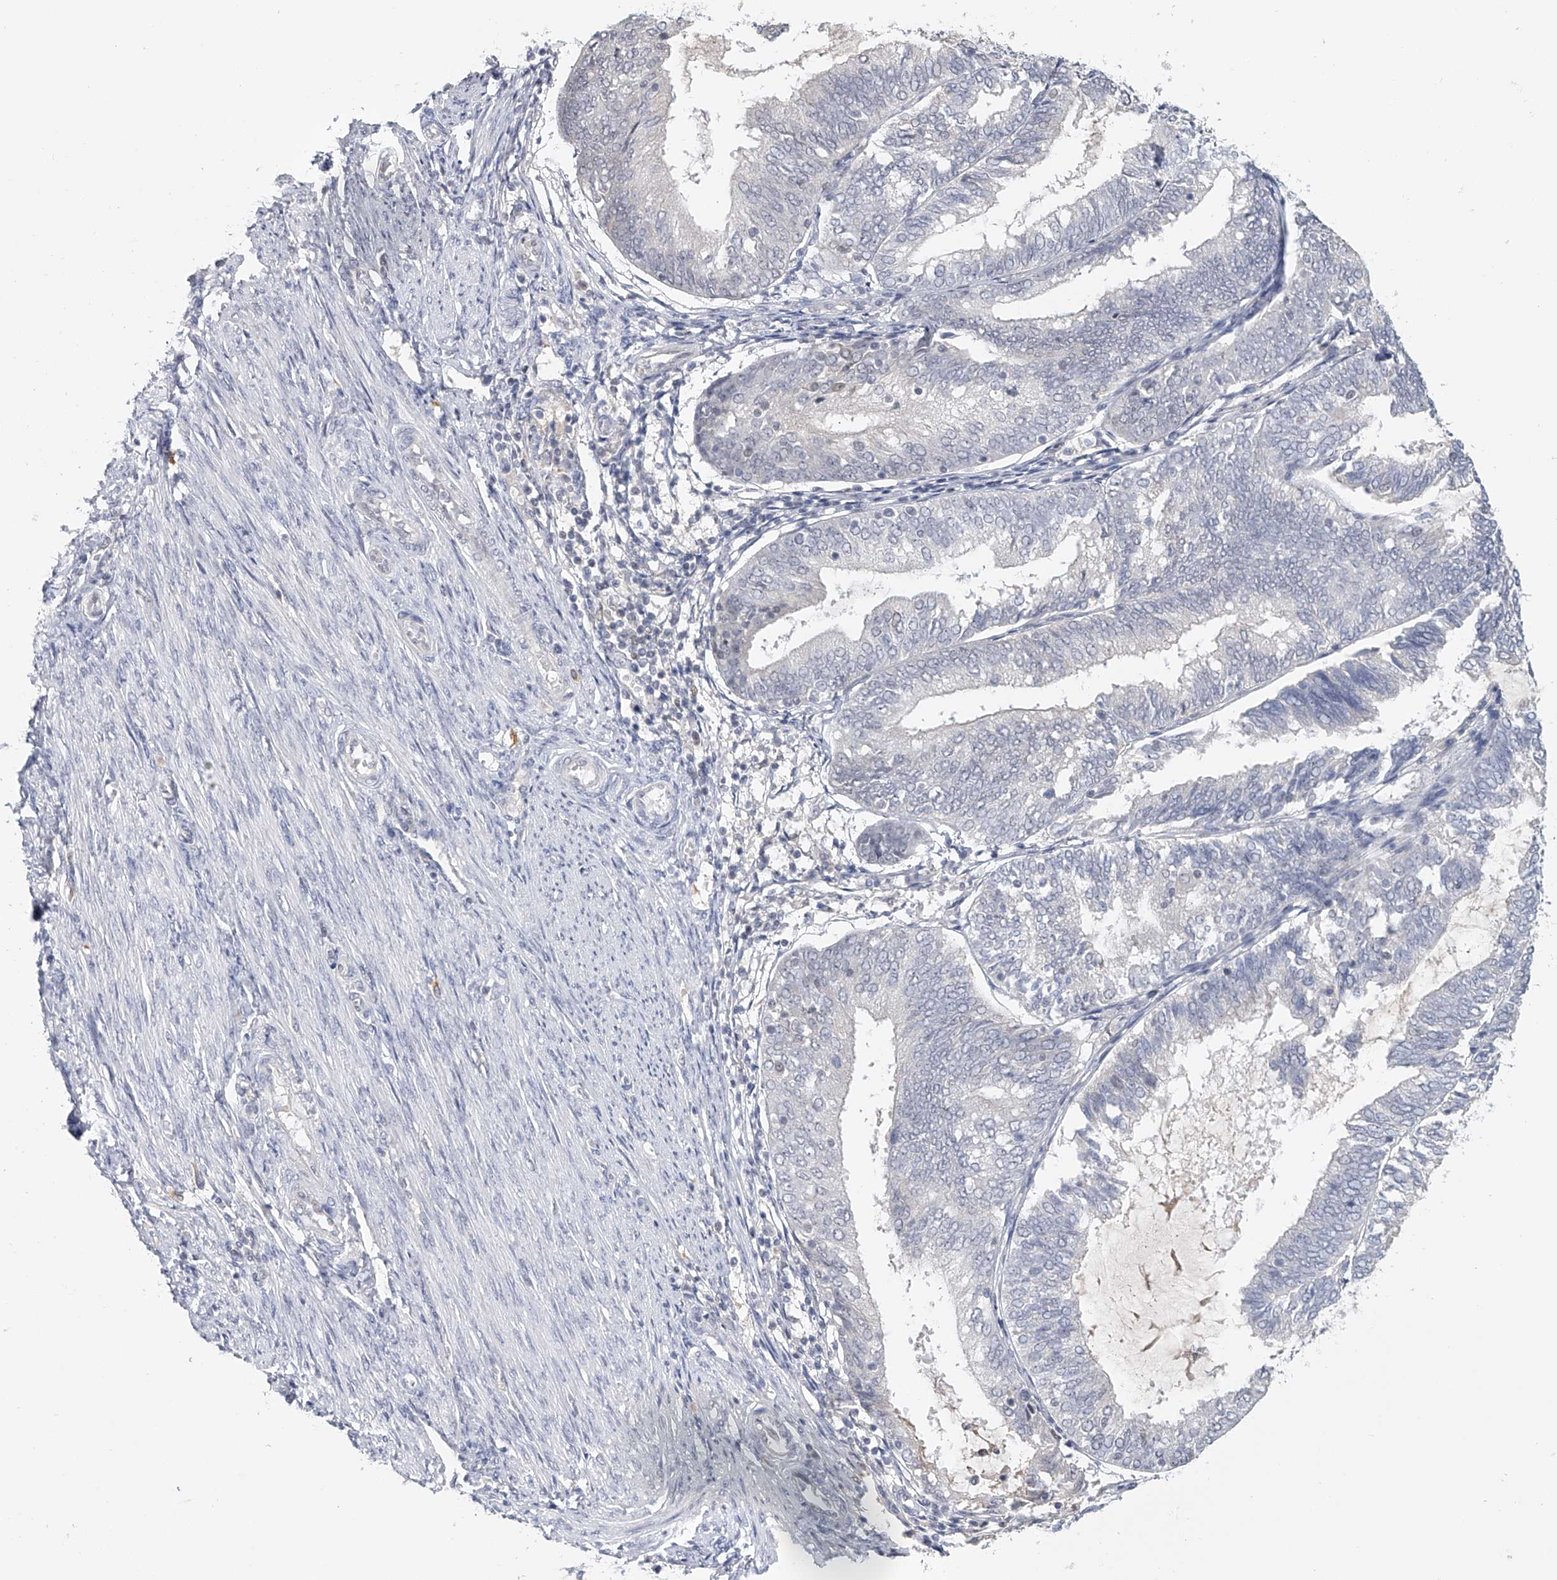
{"staining": {"intensity": "negative", "quantity": "none", "location": "none"}, "tissue": "endometrial cancer", "cell_type": "Tumor cells", "image_type": "cancer", "snomed": [{"axis": "morphology", "description": "Adenocarcinoma, NOS"}, {"axis": "topography", "description": "Endometrium"}], "caption": "Immunohistochemical staining of human adenocarcinoma (endometrial) exhibits no significant expression in tumor cells. (Brightfield microscopy of DAB immunohistochemistry (IHC) at high magnification).", "gene": "DDX43", "patient": {"sex": "female", "age": 81}}